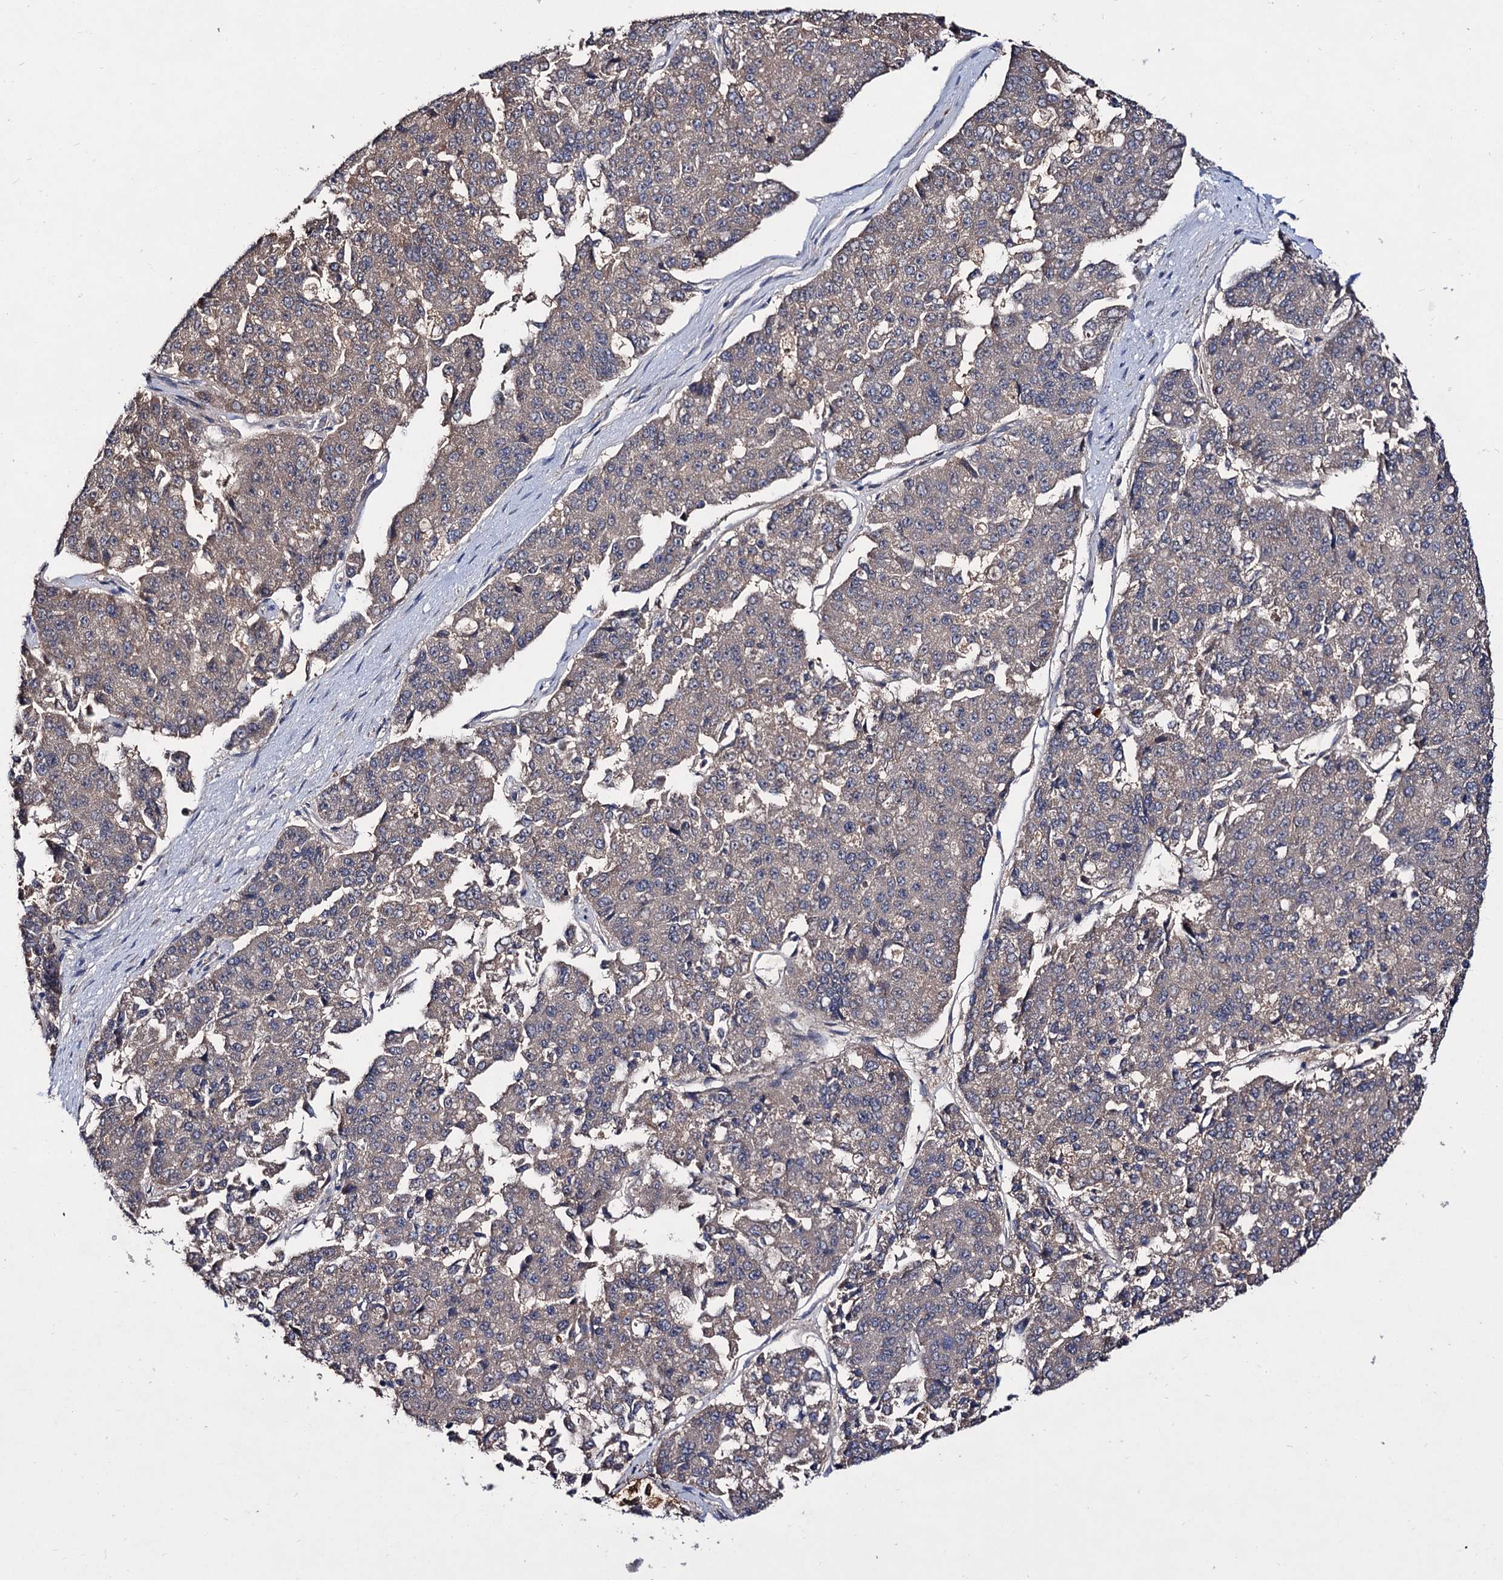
{"staining": {"intensity": "negative", "quantity": "none", "location": "none"}, "tissue": "pancreatic cancer", "cell_type": "Tumor cells", "image_type": "cancer", "snomed": [{"axis": "morphology", "description": "Adenocarcinoma, NOS"}, {"axis": "topography", "description": "Pancreas"}], "caption": "Pancreatic adenocarcinoma stained for a protein using immunohistochemistry (IHC) displays no staining tumor cells.", "gene": "ACTR6", "patient": {"sex": "male", "age": 50}}